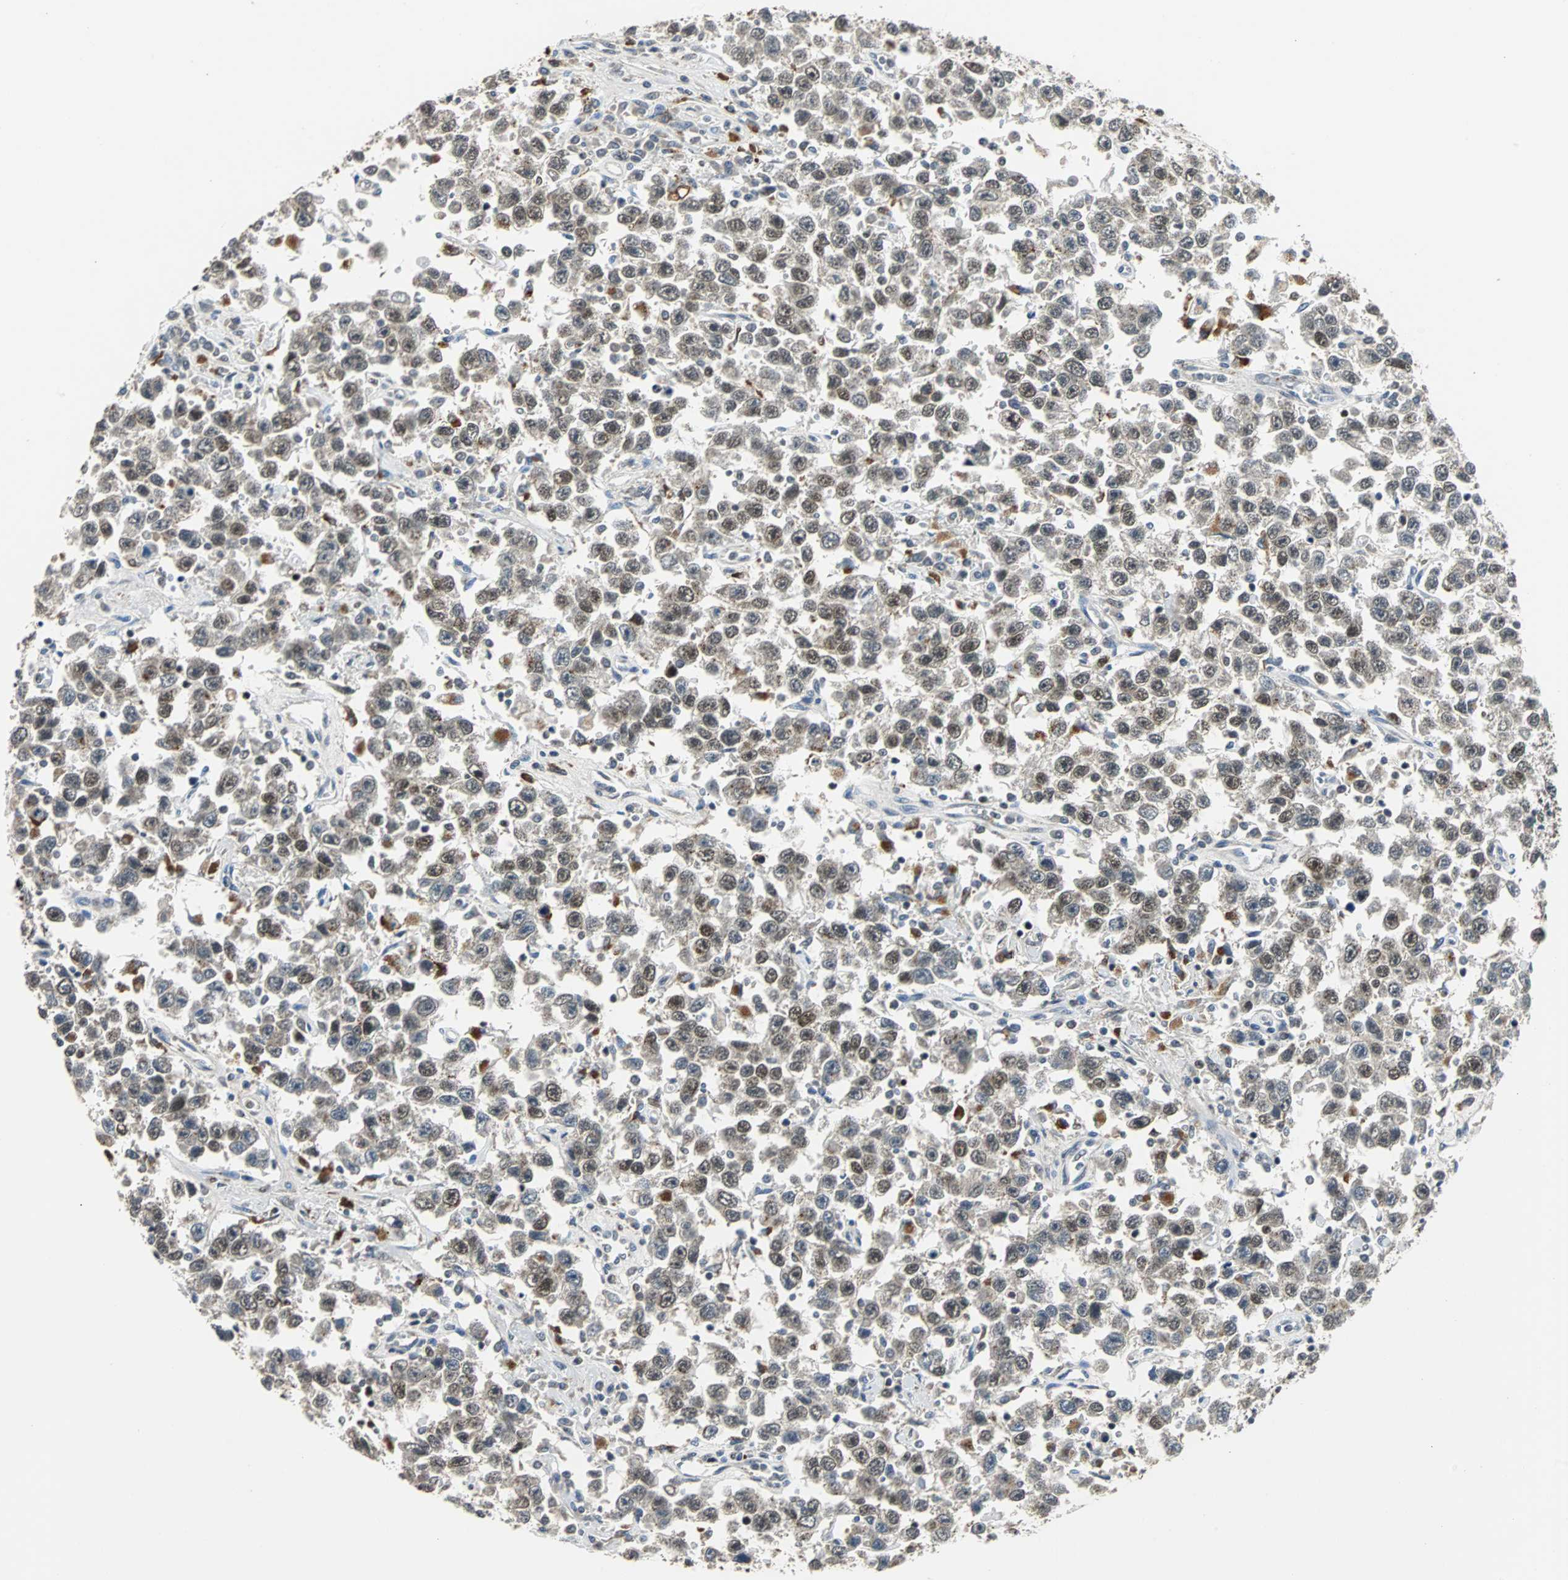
{"staining": {"intensity": "moderate", "quantity": ">75%", "location": "nuclear"}, "tissue": "testis cancer", "cell_type": "Tumor cells", "image_type": "cancer", "snomed": [{"axis": "morphology", "description": "Seminoma, NOS"}, {"axis": "topography", "description": "Testis"}], "caption": "This image demonstrates IHC staining of human testis cancer, with medium moderate nuclear expression in approximately >75% of tumor cells.", "gene": "HLX", "patient": {"sex": "male", "age": 41}}